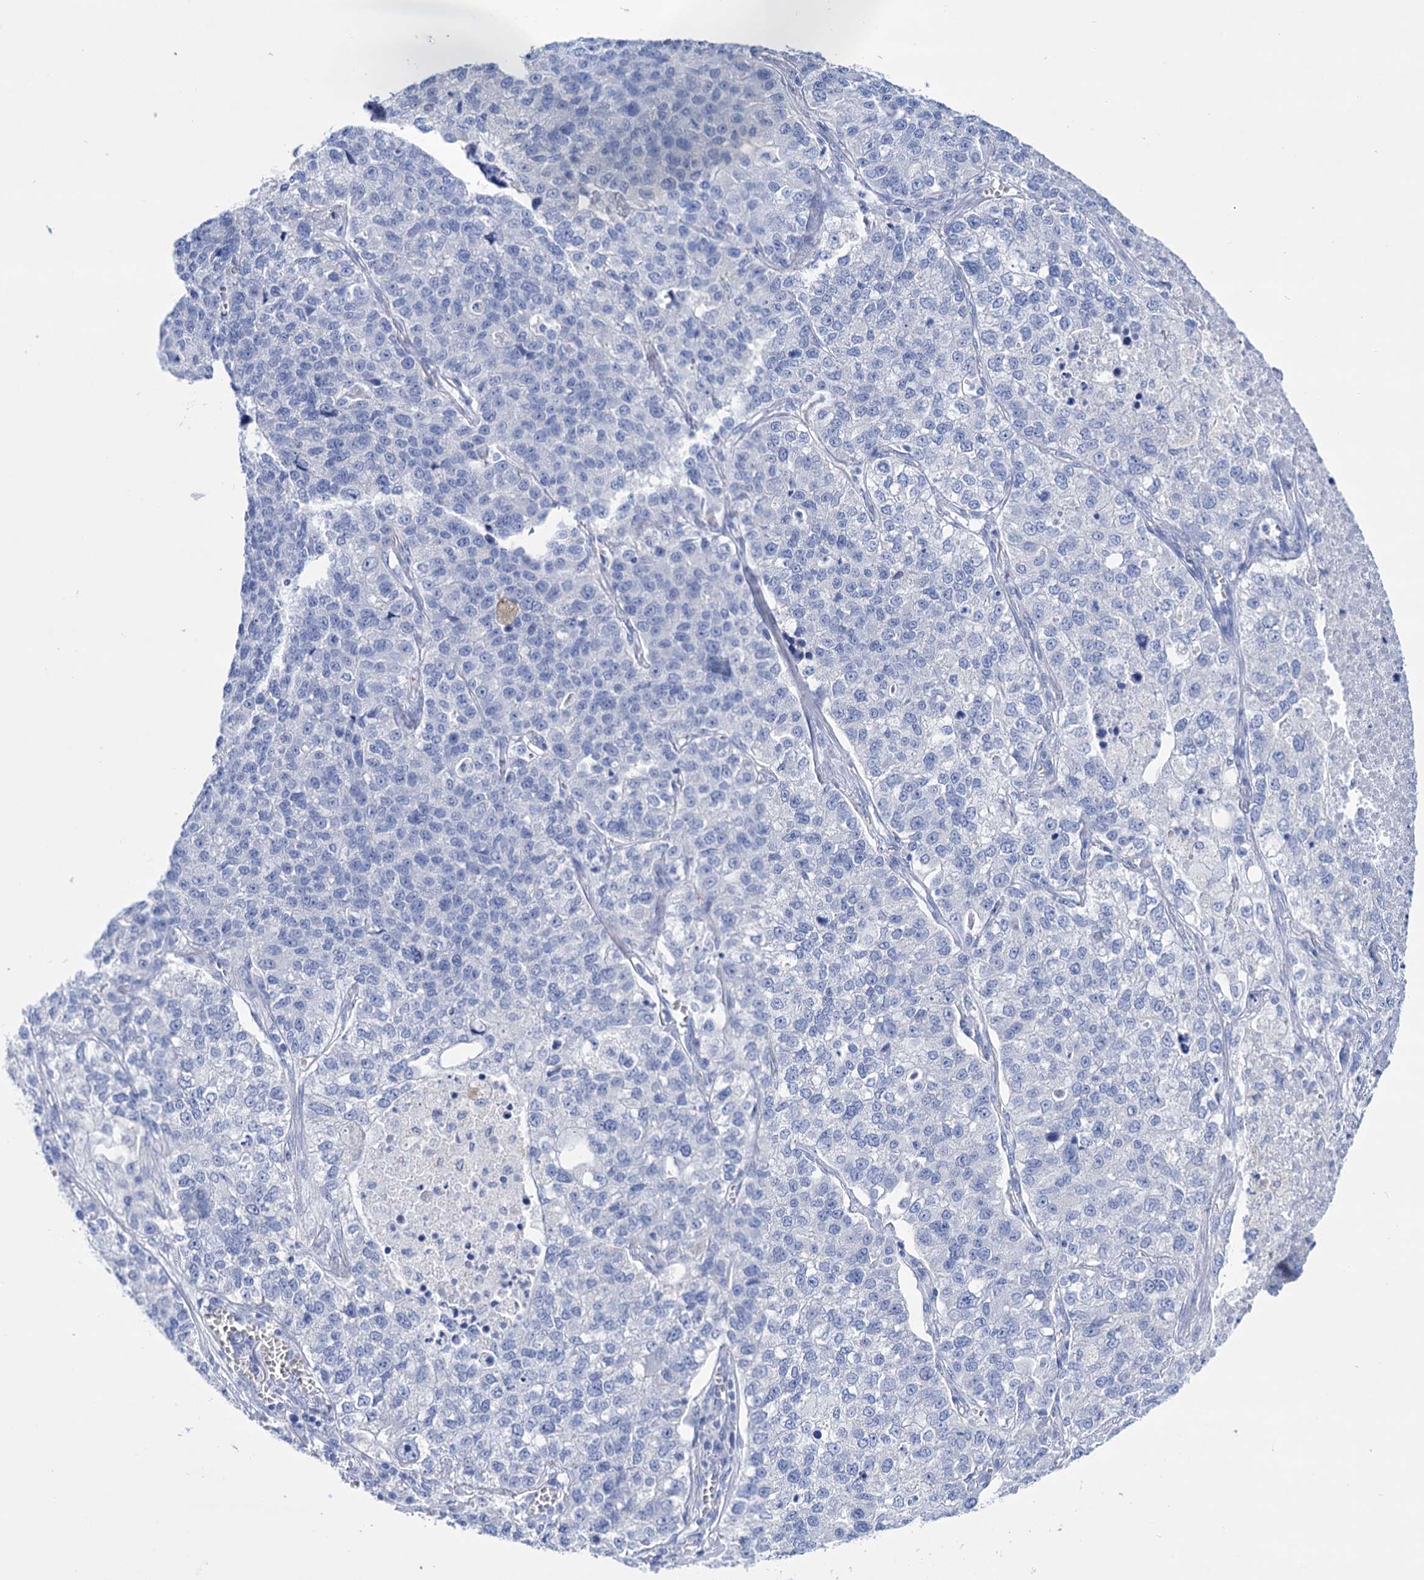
{"staining": {"intensity": "negative", "quantity": "none", "location": "none"}, "tissue": "lung cancer", "cell_type": "Tumor cells", "image_type": "cancer", "snomed": [{"axis": "morphology", "description": "Adenocarcinoma, NOS"}, {"axis": "topography", "description": "Lung"}], "caption": "Photomicrograph shows no protein staining in tumor cells of adenocarcinoma (lung) tissue.", "gene": "YARS2", "patient": {"sex": "male", "age": 49}}